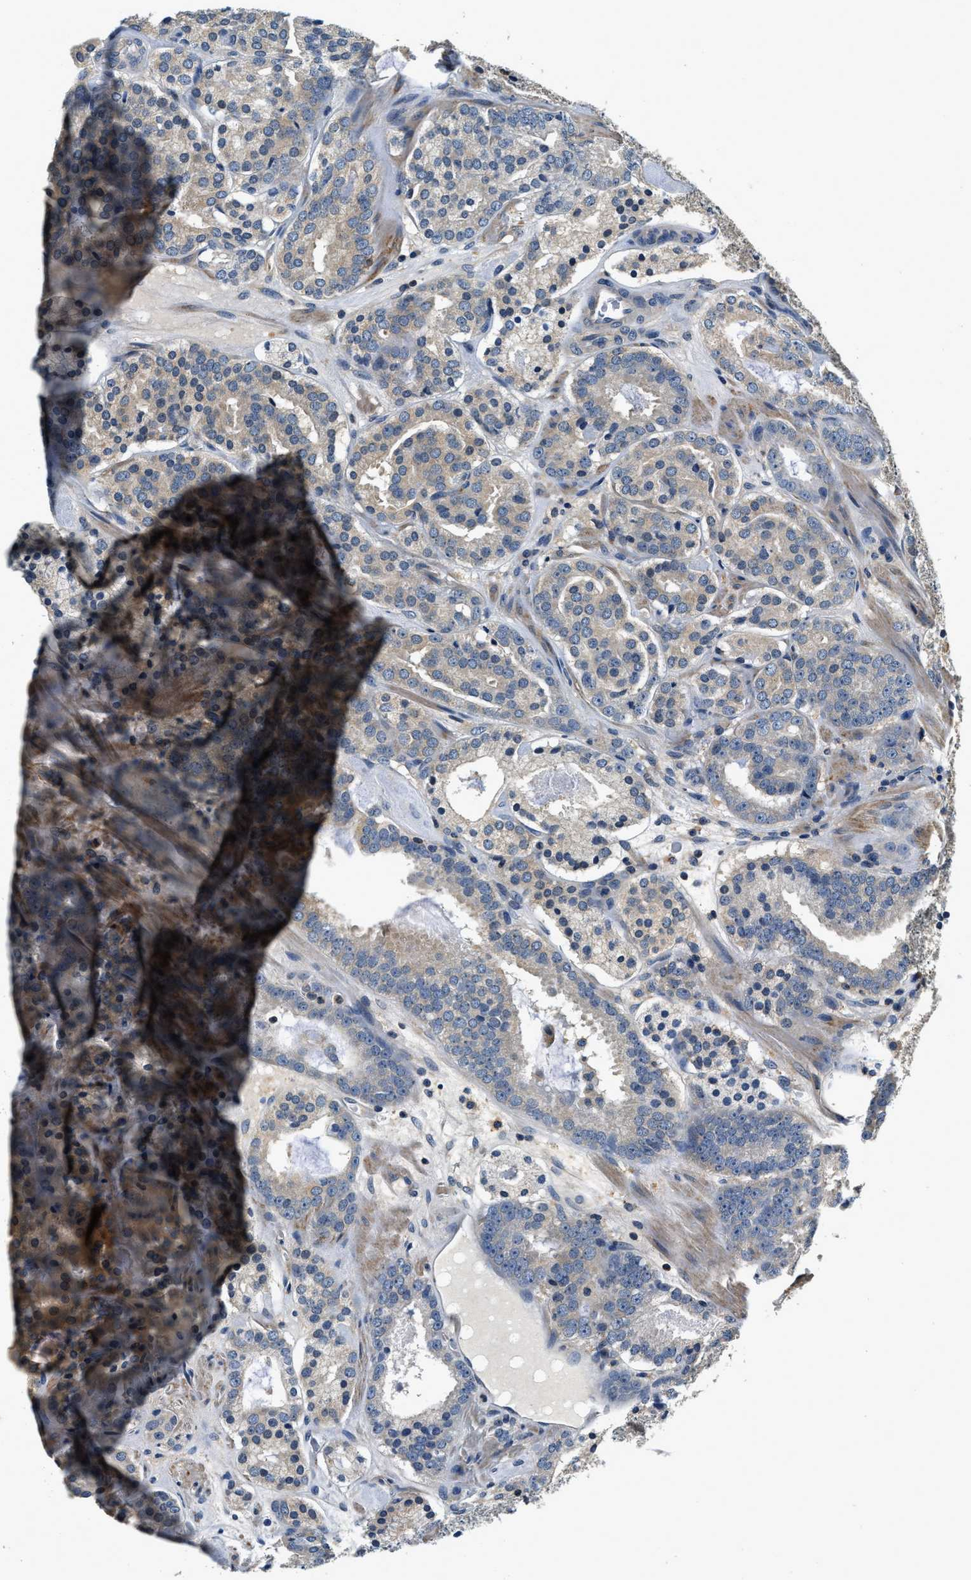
{"staining": {"intensity": "weak", "quantity": ">75%", "location": "cytoplasmic/membranous"}, "tissue": "prostate cancer", "cell_type": "Tumor cells", "image_type": "cancer", "snomed": [{"axis": "morphology", "description": "Adenocarcinoma, Low grade"}, {"axis": "topography", "description": "Prostate"}], "caption": "Human prostate cancer stained for a protein (brown) exhibits weak cytoplasmic/membranous positive expression in about >75% of tumor cells.", "gene": "RESF1", "patient": {"sex": "male", "age": 69}}